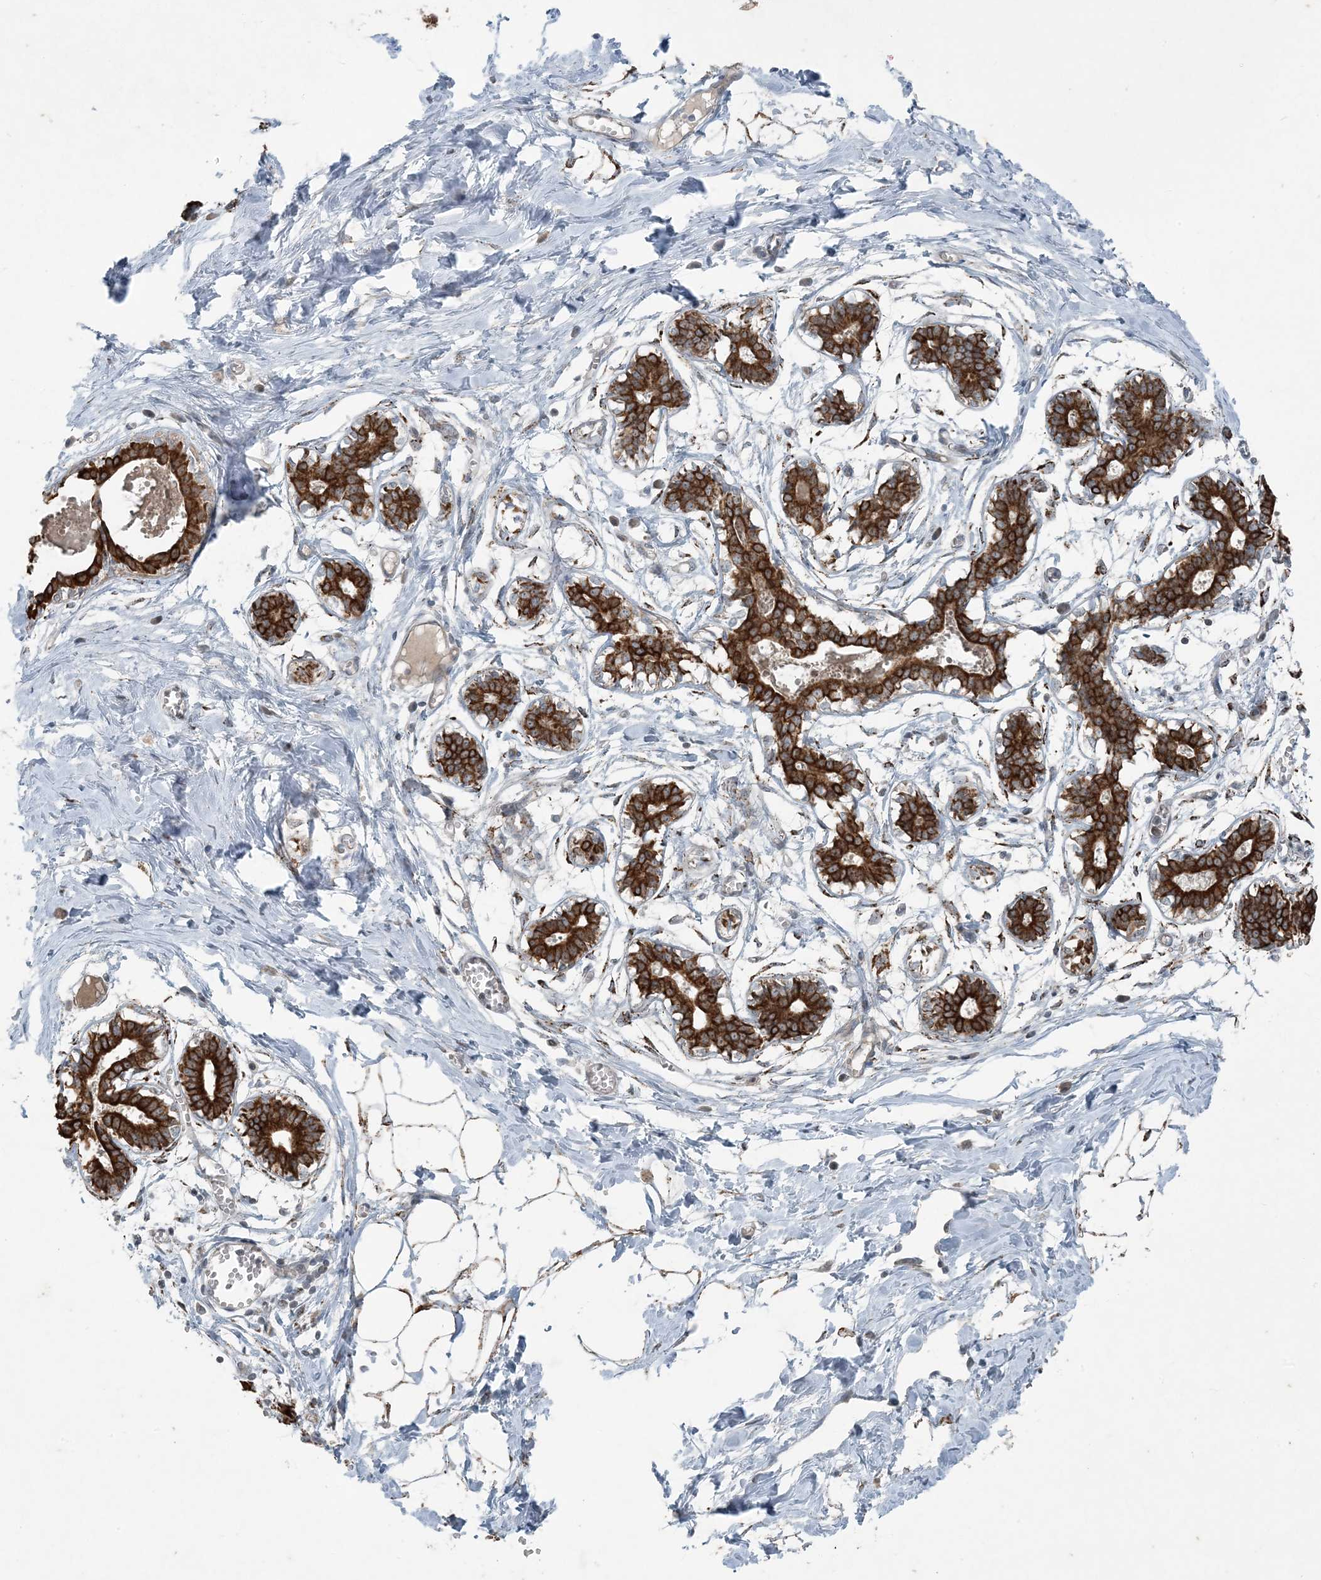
{"staining": {"intensity": "moderate", "quantity": "25%-75%", "location": "cytoplasmic/membranous"}, "tissue": "breast", "cell_type": "Adipocytes", "image_type": "normal", "snomed": [{"axis": "morphology", "description": "Normal tissue, NOS"}, {"axis": "topography", "description": "Breast"}], "caption": "A high-resolution micrograph shows immunohistochemistry staining of benign breast, which exhibits moderate cytoplasmic/membranous staining in approximately 25%-75% of adipocytes.", "gene": "PC", "patient": {"sex": "female", "age": 27}}